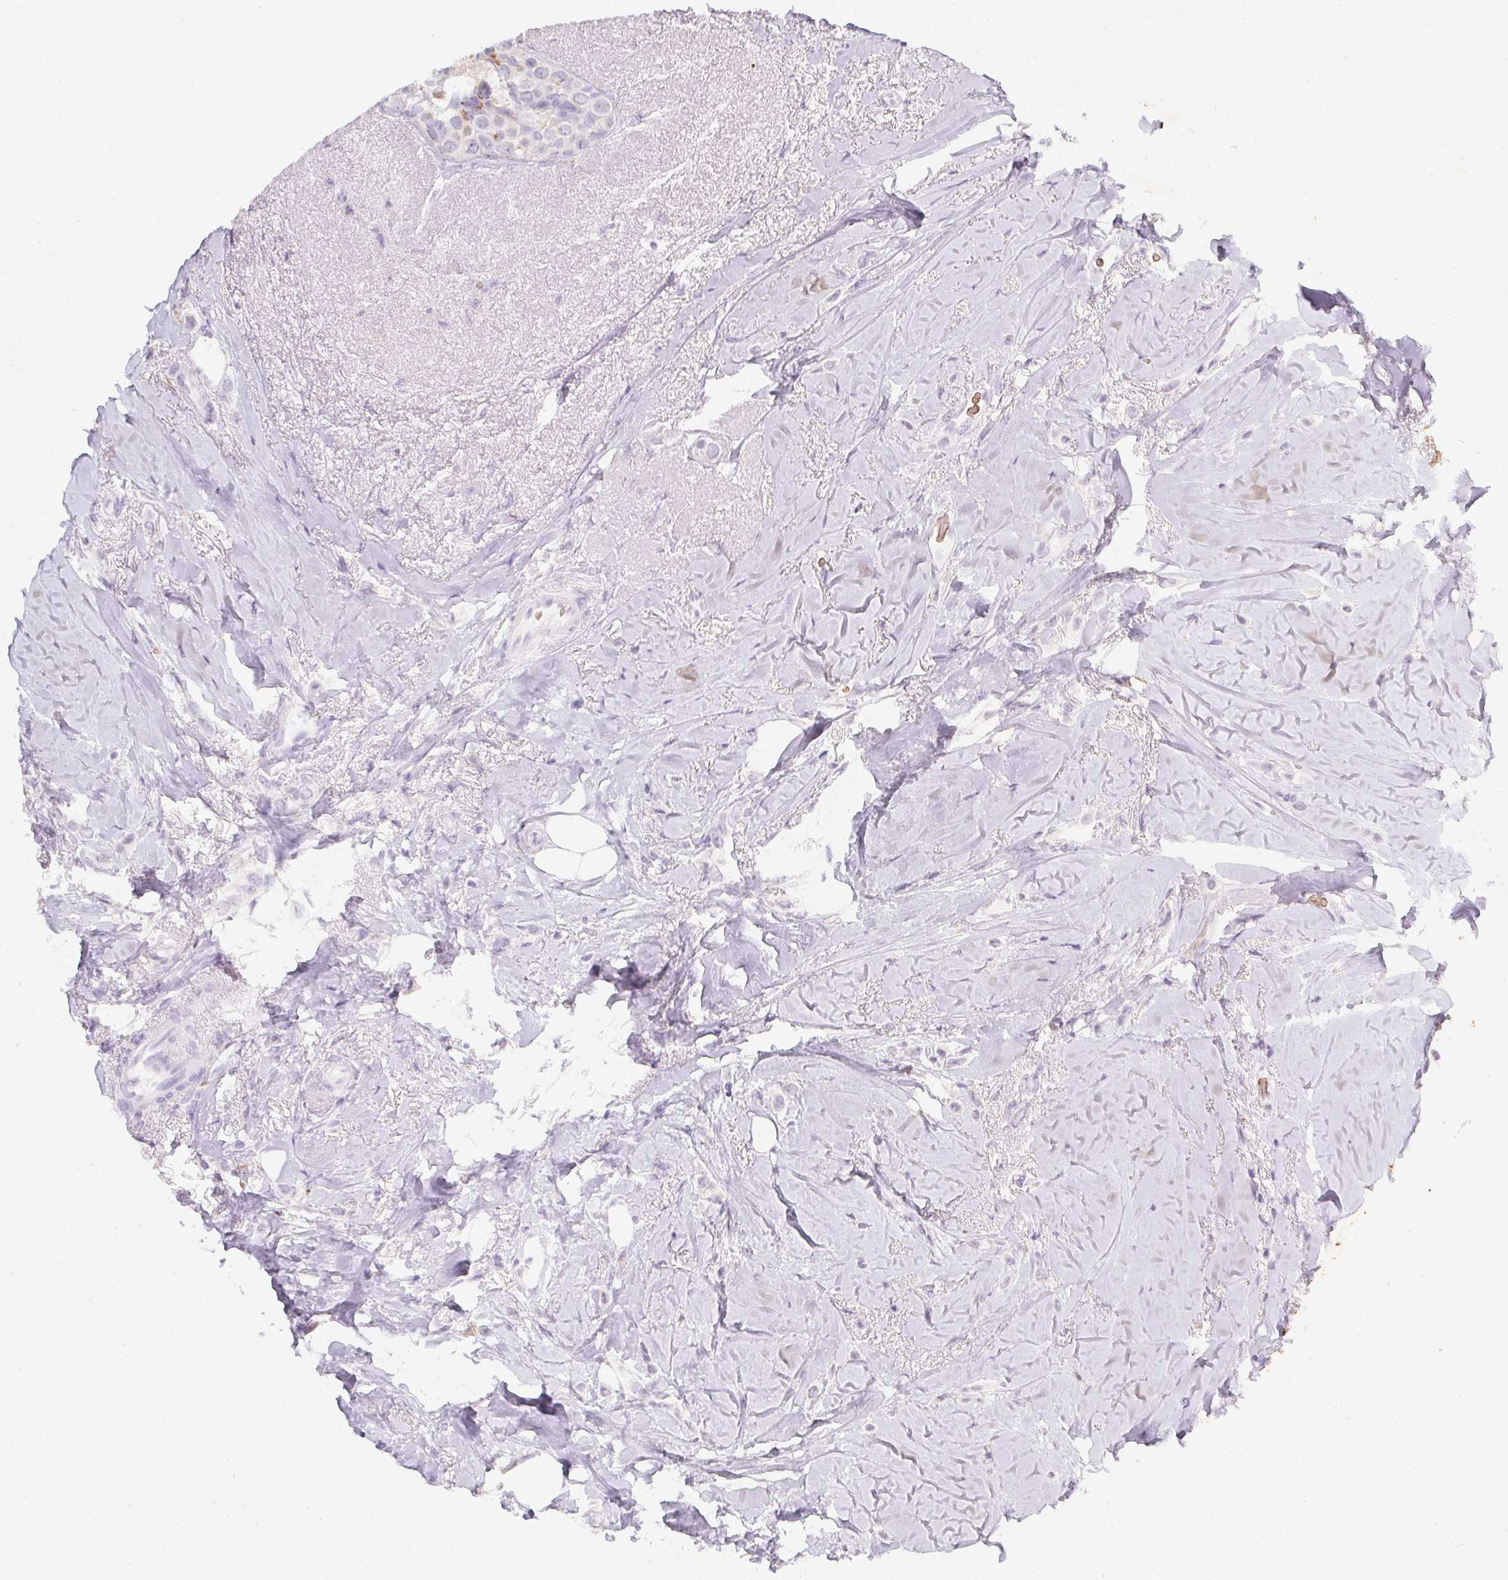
{"staining": {"intensity": "negative", "quantity": "none", "location": "none"}, "tissue": "breast cancer", "cell_type": "Tumor cells", "image_type": "cancer", "snomed": [{"axis": "morphology", "description": "Lobular carcinoma"}, {"axis": "topography", "description": "Breast"}], "caption": "Immunohistochemistry (IHC) micrograph of breast cancer (lobular carcinoma) stained for a protein (brown), which exhibits no expression in tumor cells.", "gene": "DCD", "patient": {"sex": "female", "age": 66}}